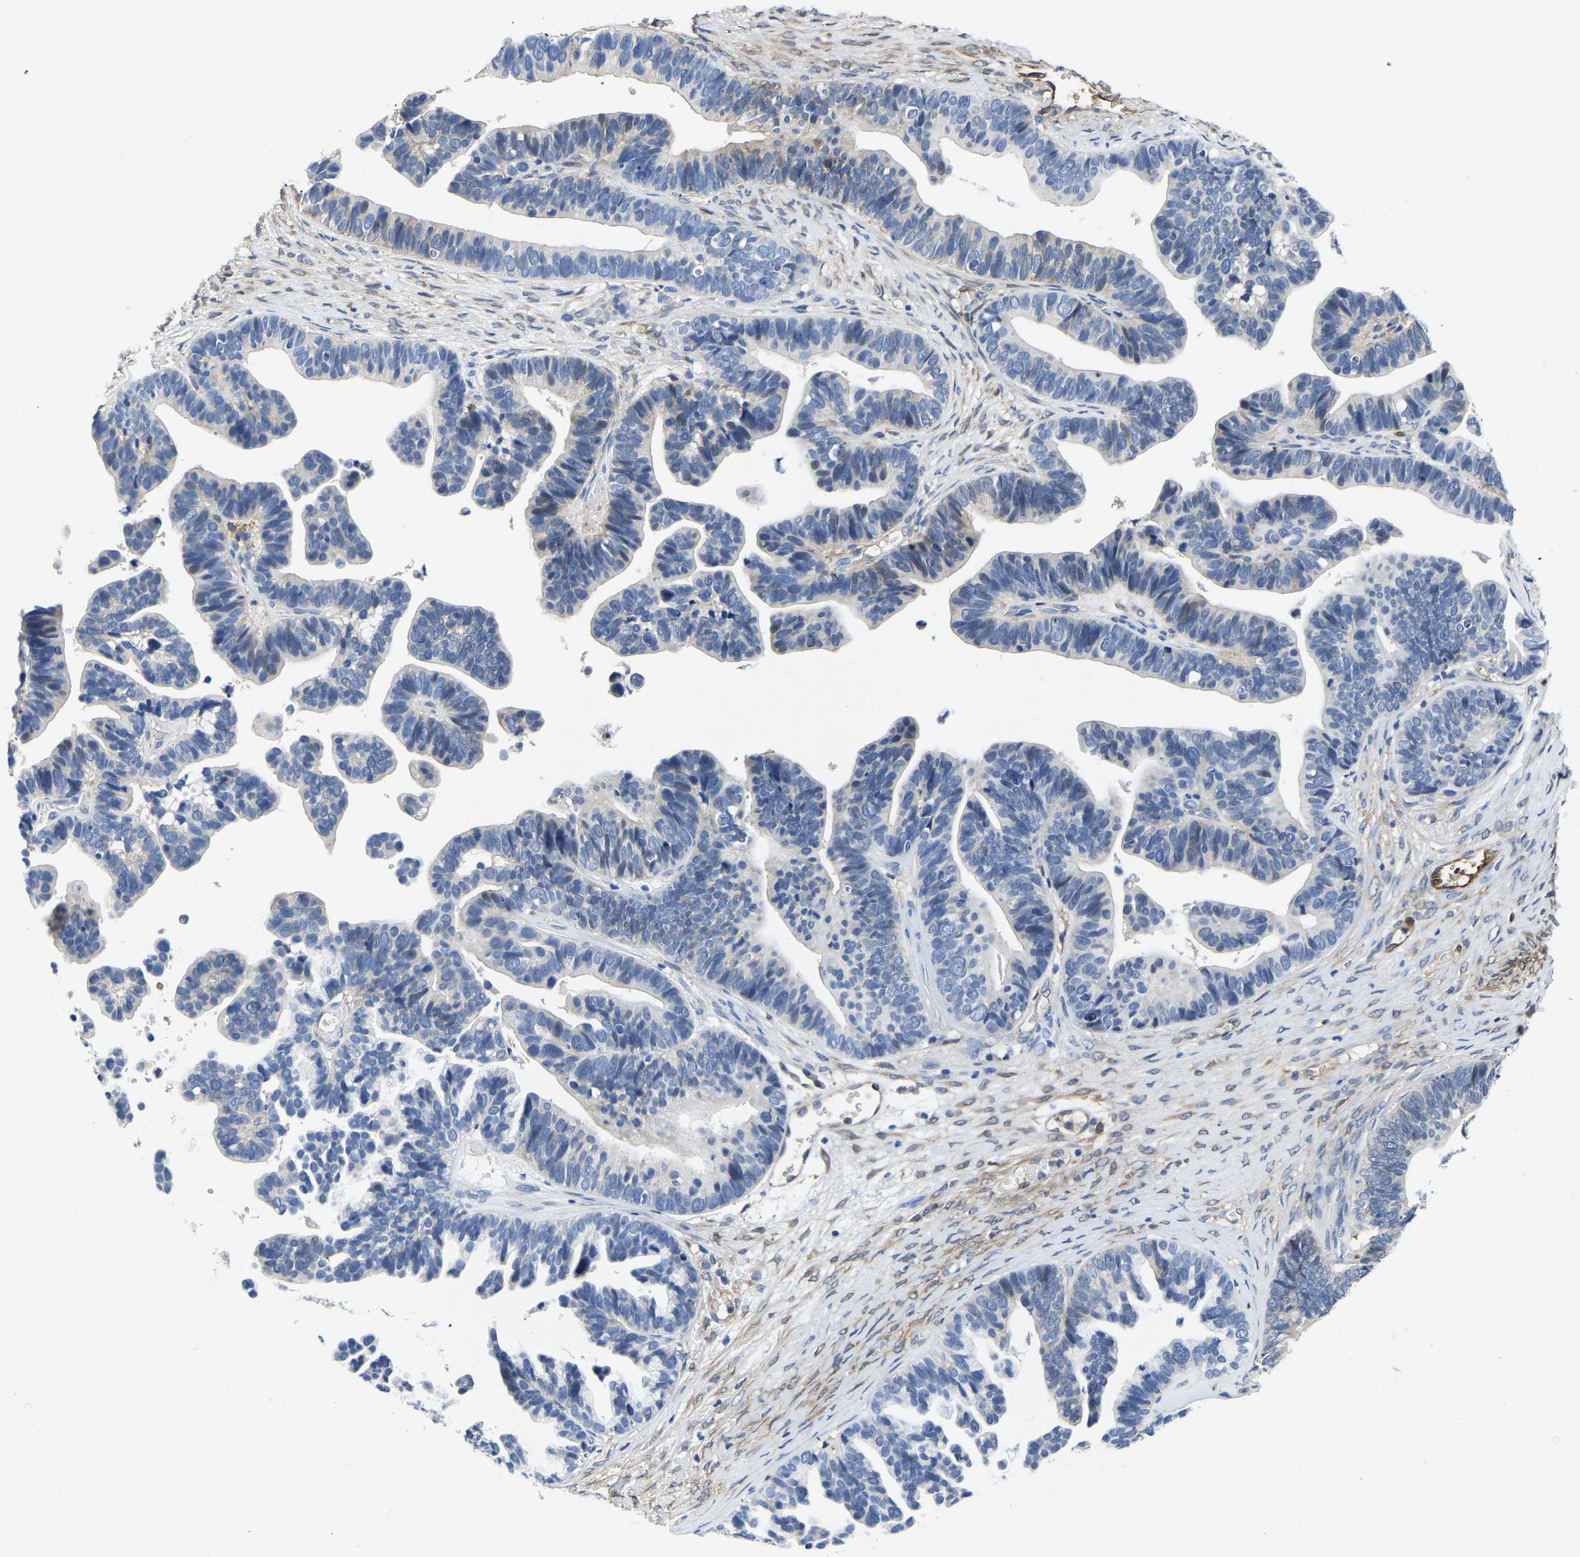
{"staining": {"intensity": "negative", "quantity": "none", "location": "none"}, "tissue": "ovarian cancer", "cell_type": "Tumor cells", "image_type": "cancer", "snomed": [{"axis": "morphology", "description": "Cystadenocarcinoma, serous, NOS"}, {"axis": "topography", "description": "Ovary"}], "caption": "Immunohistochemistry (IHC) photomicrograph of neoplastic tissue: ovarian cancer (serous cystadenocarcinoma) stained with DAB (3,3'-diaminobenzidine) reveals no significant protein expression in tumor cells.", "gene": "ATG2B", "patient": {"sex": "female", "age": 56}}